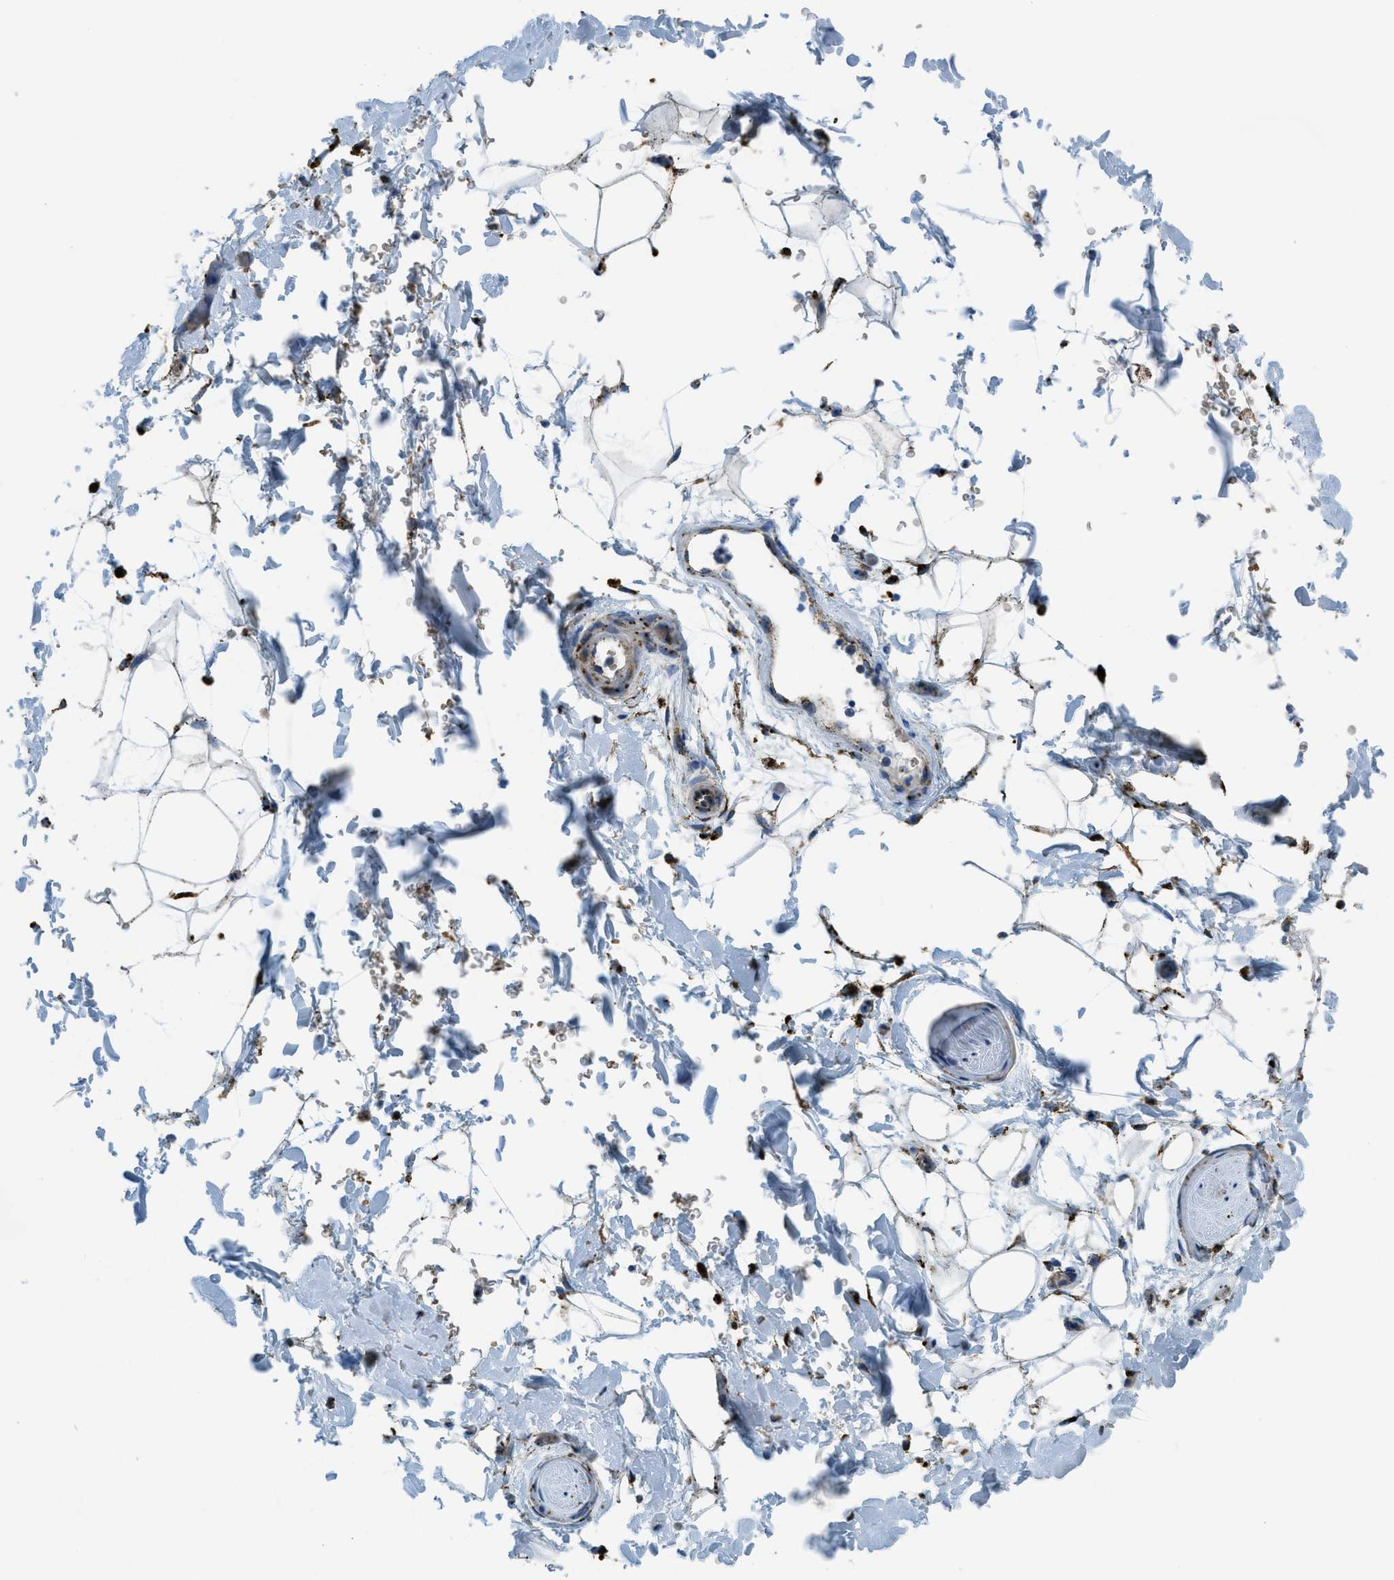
{"staining": {"intensity": "strong", "quantity": ">75%", "location": "cytoplasmic/membranous"}, "tissue": "adipose tissue", "cell_type": "Adipocytes", "image_type": "normal", "snomed": [{"axis": "morphology", "description": "Normal tissue, NOS"}, {"axis": "topography", "description": "Soft tissue"}], "caption": "Immunohistochemistry (IHC) image of normal human adipose tissue stained for a protein (brown), which shows high levels of strong cytoplasmic/membranous expression in approximately >75% of adipocytes.", "gene": "SCARB2", "patient": {"sex": "male", "age": 72}}